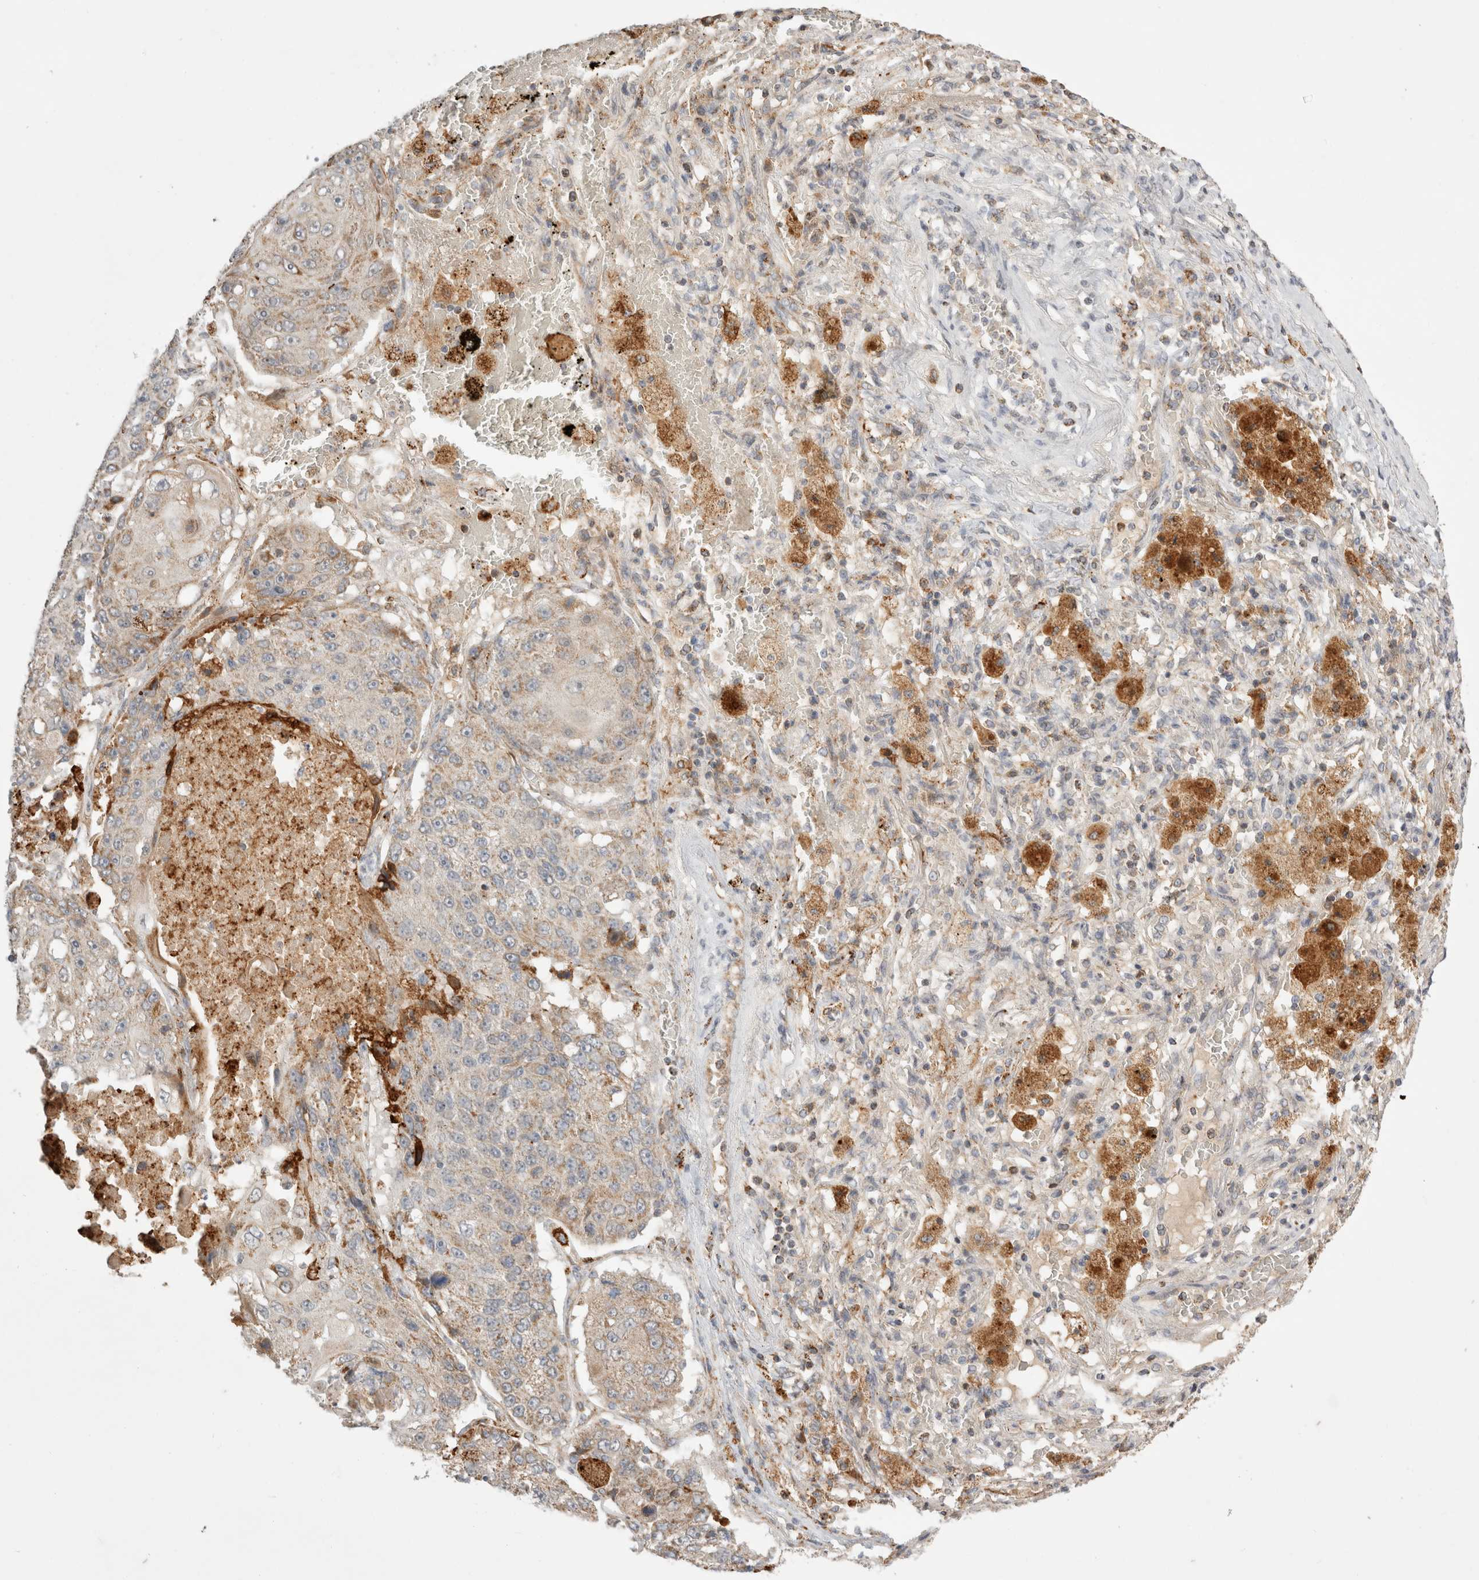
{"staining": {"intensity": "moderate", "quantity": "<25%", "location": "cytoplasmic/membranous"}, "tissue": "lung cancer", "cell_type": "Tumor cells", "image_type": "cancer", "snomed": [{"axis": "morphology", "description": "Squamous cell carcinoma, NOS"}, {"axis": "topography", "description": "Lung"}], "caption": "IHC (DAB (3,3'-diaminobenzidine)) staining of squamous cell carcinoma (lung) demonstrates moderate cytoplasmic/membranous protein staining in approximately <25% of tumor cells. The protein of interest is stained brown, and the nuclei are stained in blue (DAB (3,3'-diaminobenzidine) IHC with brightfield microscopy, high magnification).", "gene": "HROB", "patient": {"sex": "male", "age": 61}}